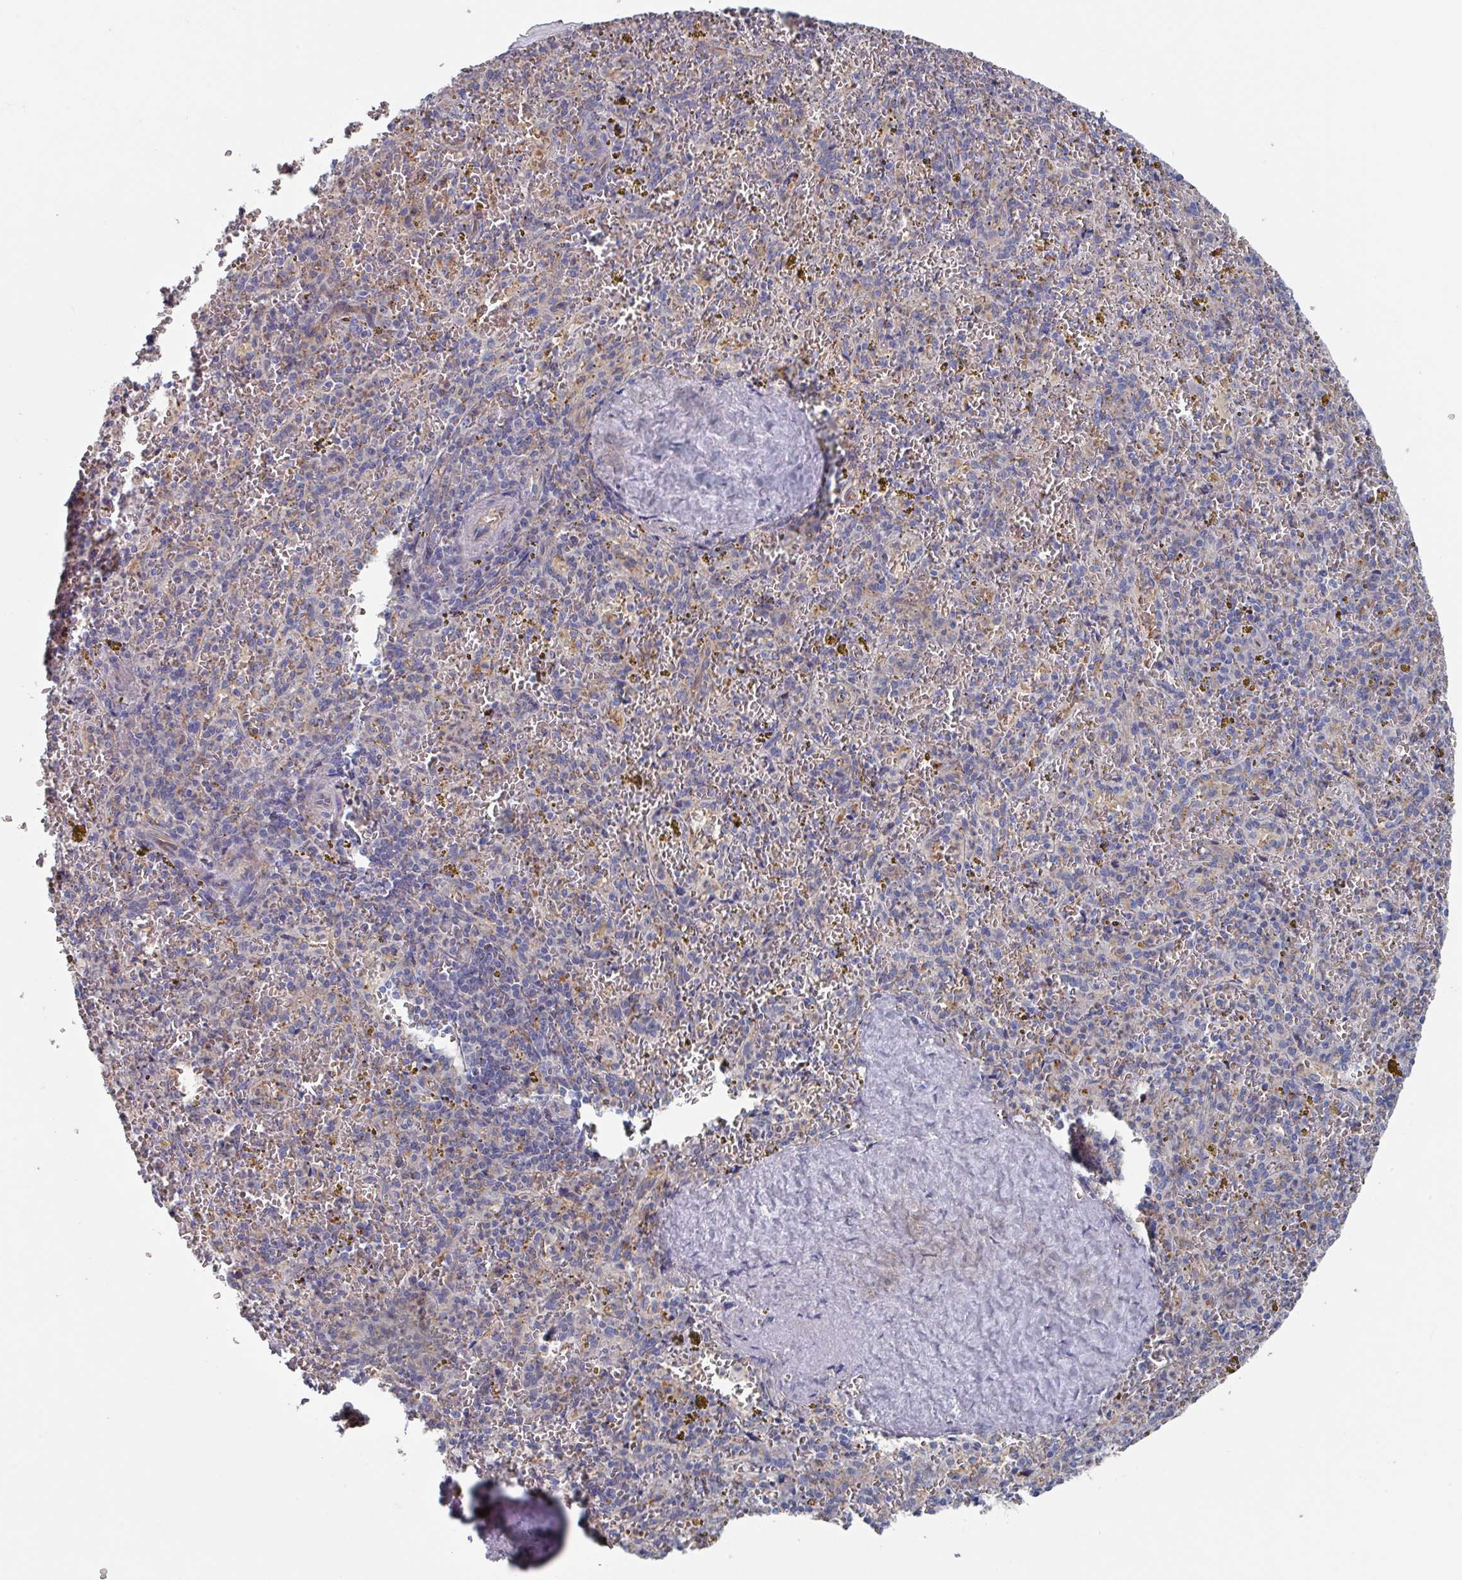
{"staining": {"intensity": "negative", "quantity": "none", "location": "none"}, "tissue": "spleen", "cell_type": "Cells in red pulp", "image_type": "normal", "snomed": [{"axis": "morphology", "description": "Normal tissue, NOS"}, {"axis": "topography", "description": "Spleen"}], "caption": "A high-resolution image shows IHC staining of normal spleen, which reveals no significant expression in cells in red pulp.", "gene": "EFL1", "patient": {"sex": "male", "age": 57}}